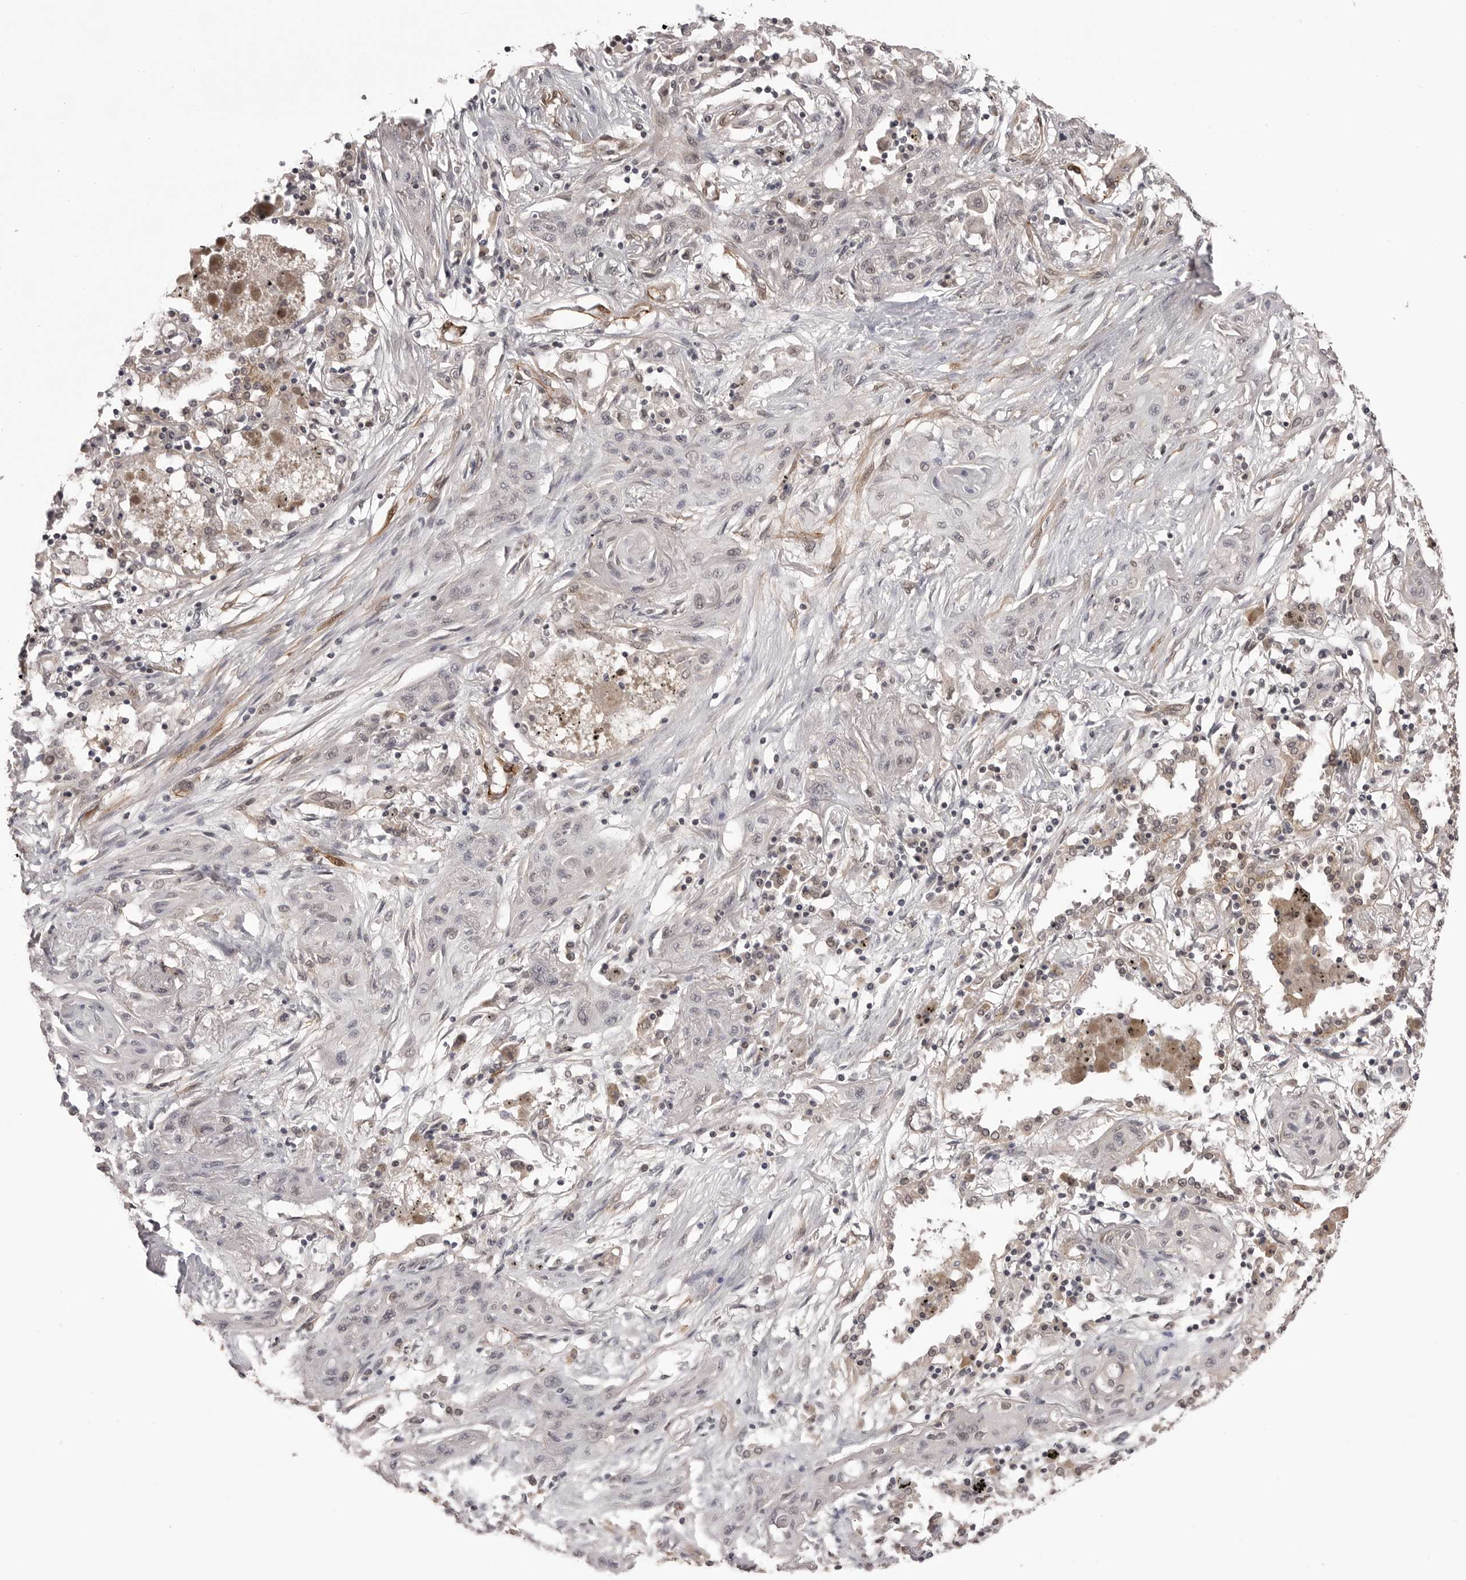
{"staining": {"intensity": "negative", "quantity": "none", "location": "none"}, "tissue": "lung cancer", "cell_type": "Tumor cells", "image_type": "cancer", "snomed": [{"axis": "morphology", "description": "Squamous cell carcinoma, NOS"}, {"axis": "topography", "description": "Lung"}], "caption": "The IHC micrograph has no significant staining in tumor cells of squamous cell carcinoma (lung) tissue. (Brightfield microscopy of DAB immunohistochemistry at high magnification).", "gene": "SORBS1", "patient": {"sex": "female", "age": 47}}